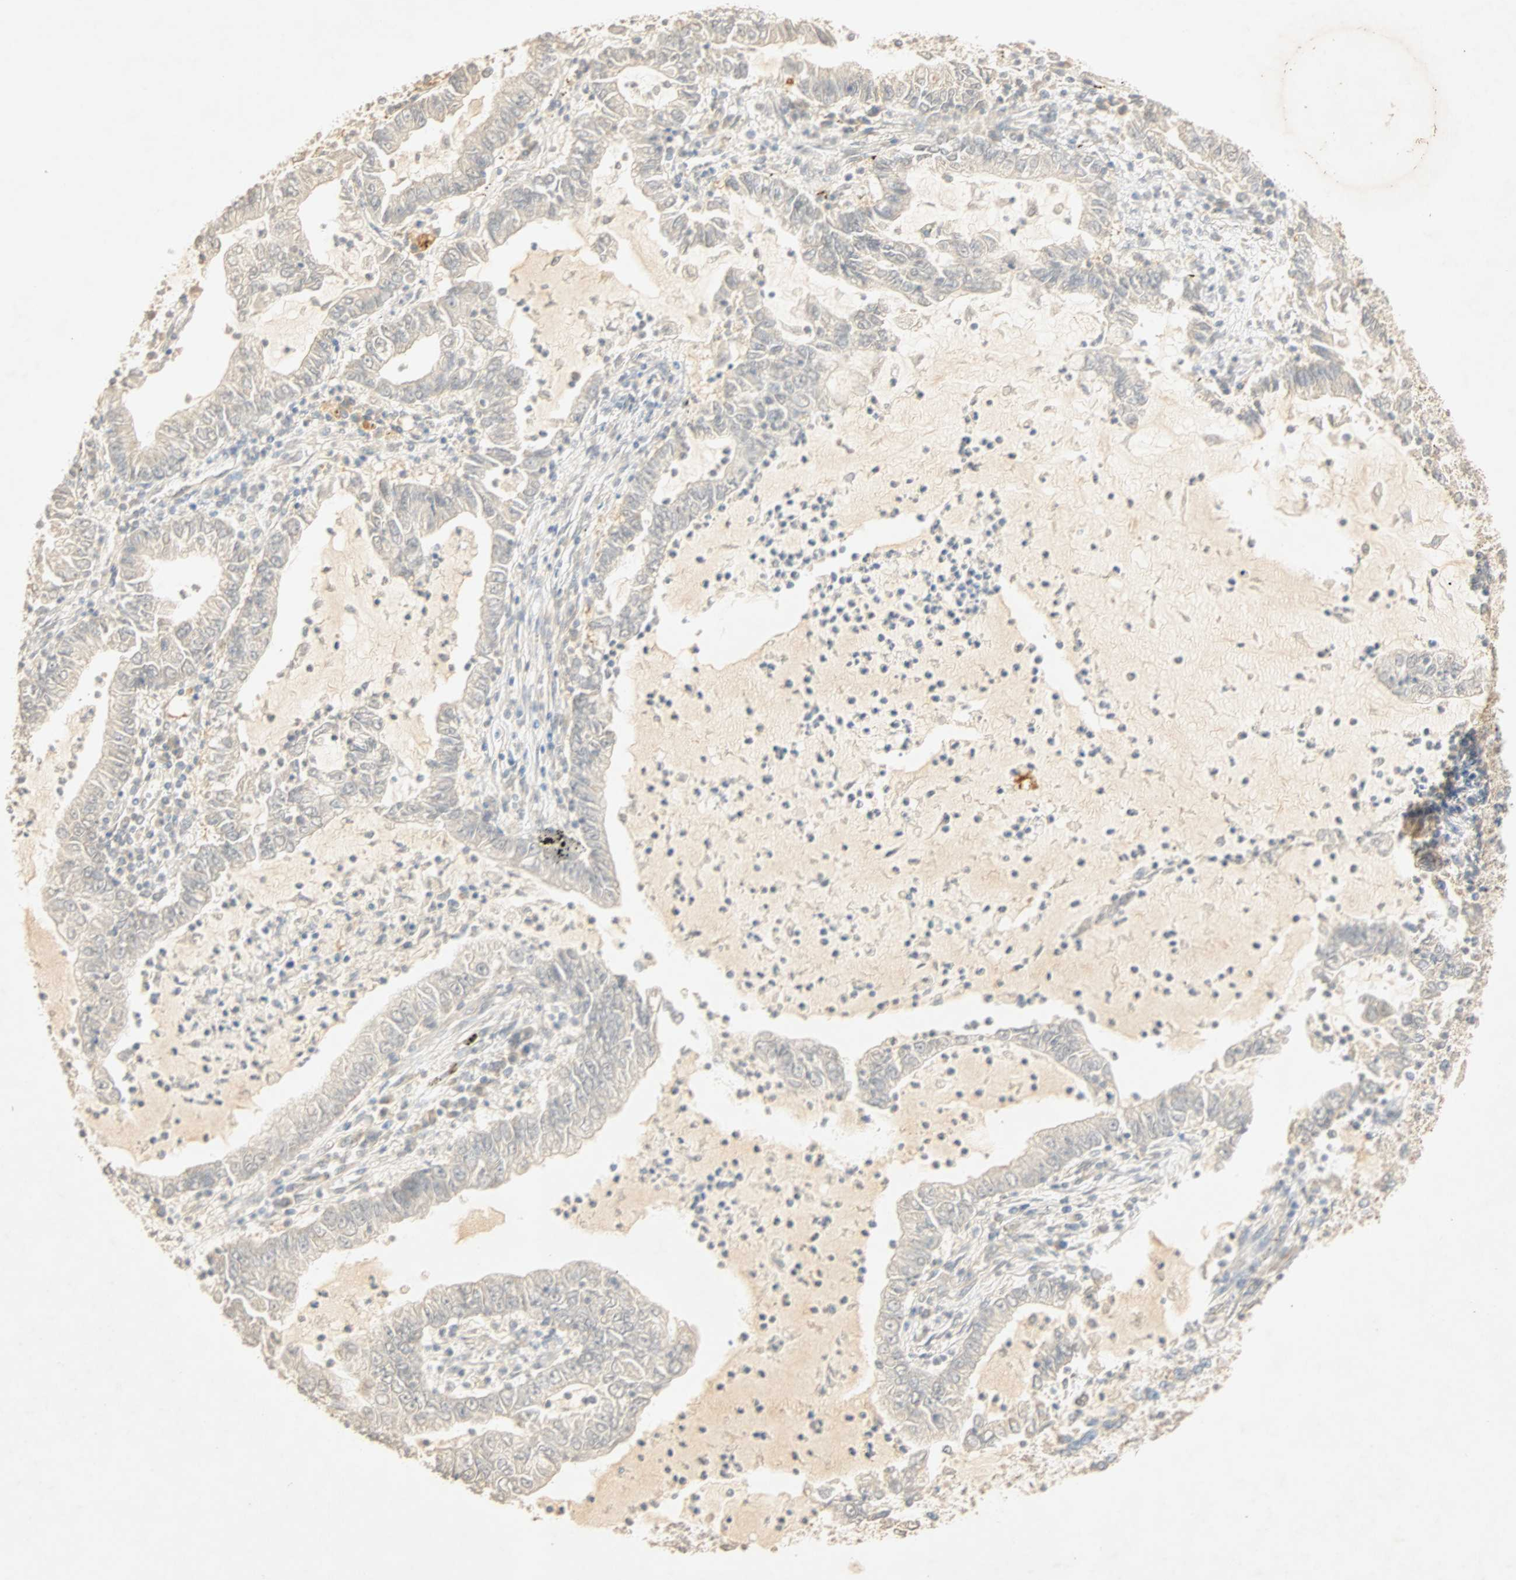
{"staining": {"intensity": "weak", "quantity": "<25%", "location": "cytoplasmic/membranous"}, "tissue": "lung cancer", "cell_type": "Tumor cells", "image_type": "cancer", "snomed": [{"axis": "morphology", "description": "Adenocarcinoma, NOS"}, {"axis": "topography", "description": "Lung"}], "caption": "Lung adenocarcinoma stained for a protein using immunohistochemistry (IHC) shows no positivity tumor cells.", "gene": "SELENBP1", "patient": {"sex": "female", "age": 51}}